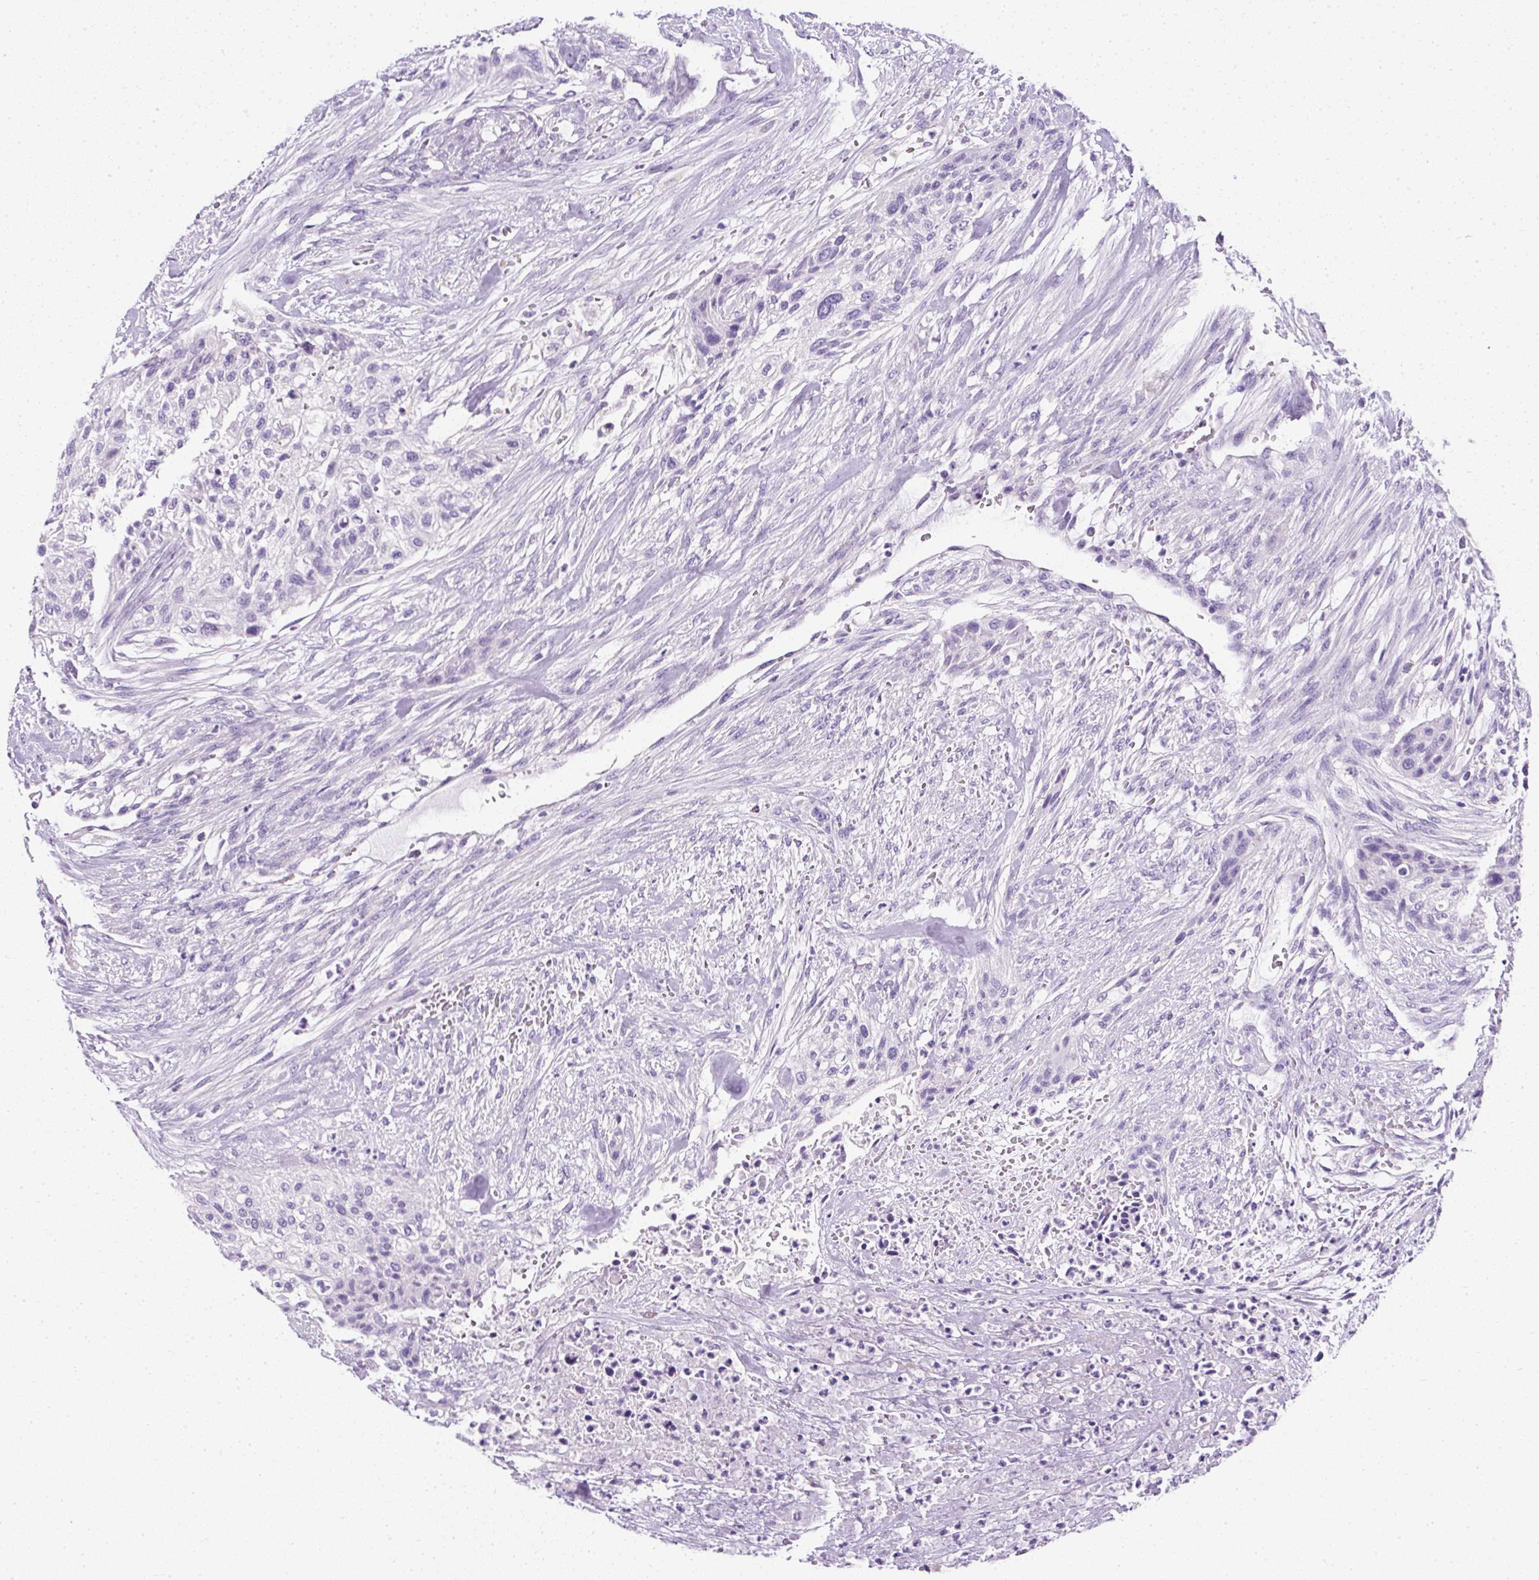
{"staining": {"intensity": "negative", "quantity": "none", "location": "none"}, "tissue": "urothelial cancer", "cell_type": "Tumor cells", "image_type": "cancer", "snomed": [{"axis": "morphology", "description": "Urothelial carcinoma, High grade"}, {"axis": "topography", "description": "Urinary bladder"}], "caption": "Urothelial cancer was stained to show a protein in brown. There is no significant staining in tumor cells.", "gene": "C2CD4C", "patient": {"sex": "male", "age": 35}}